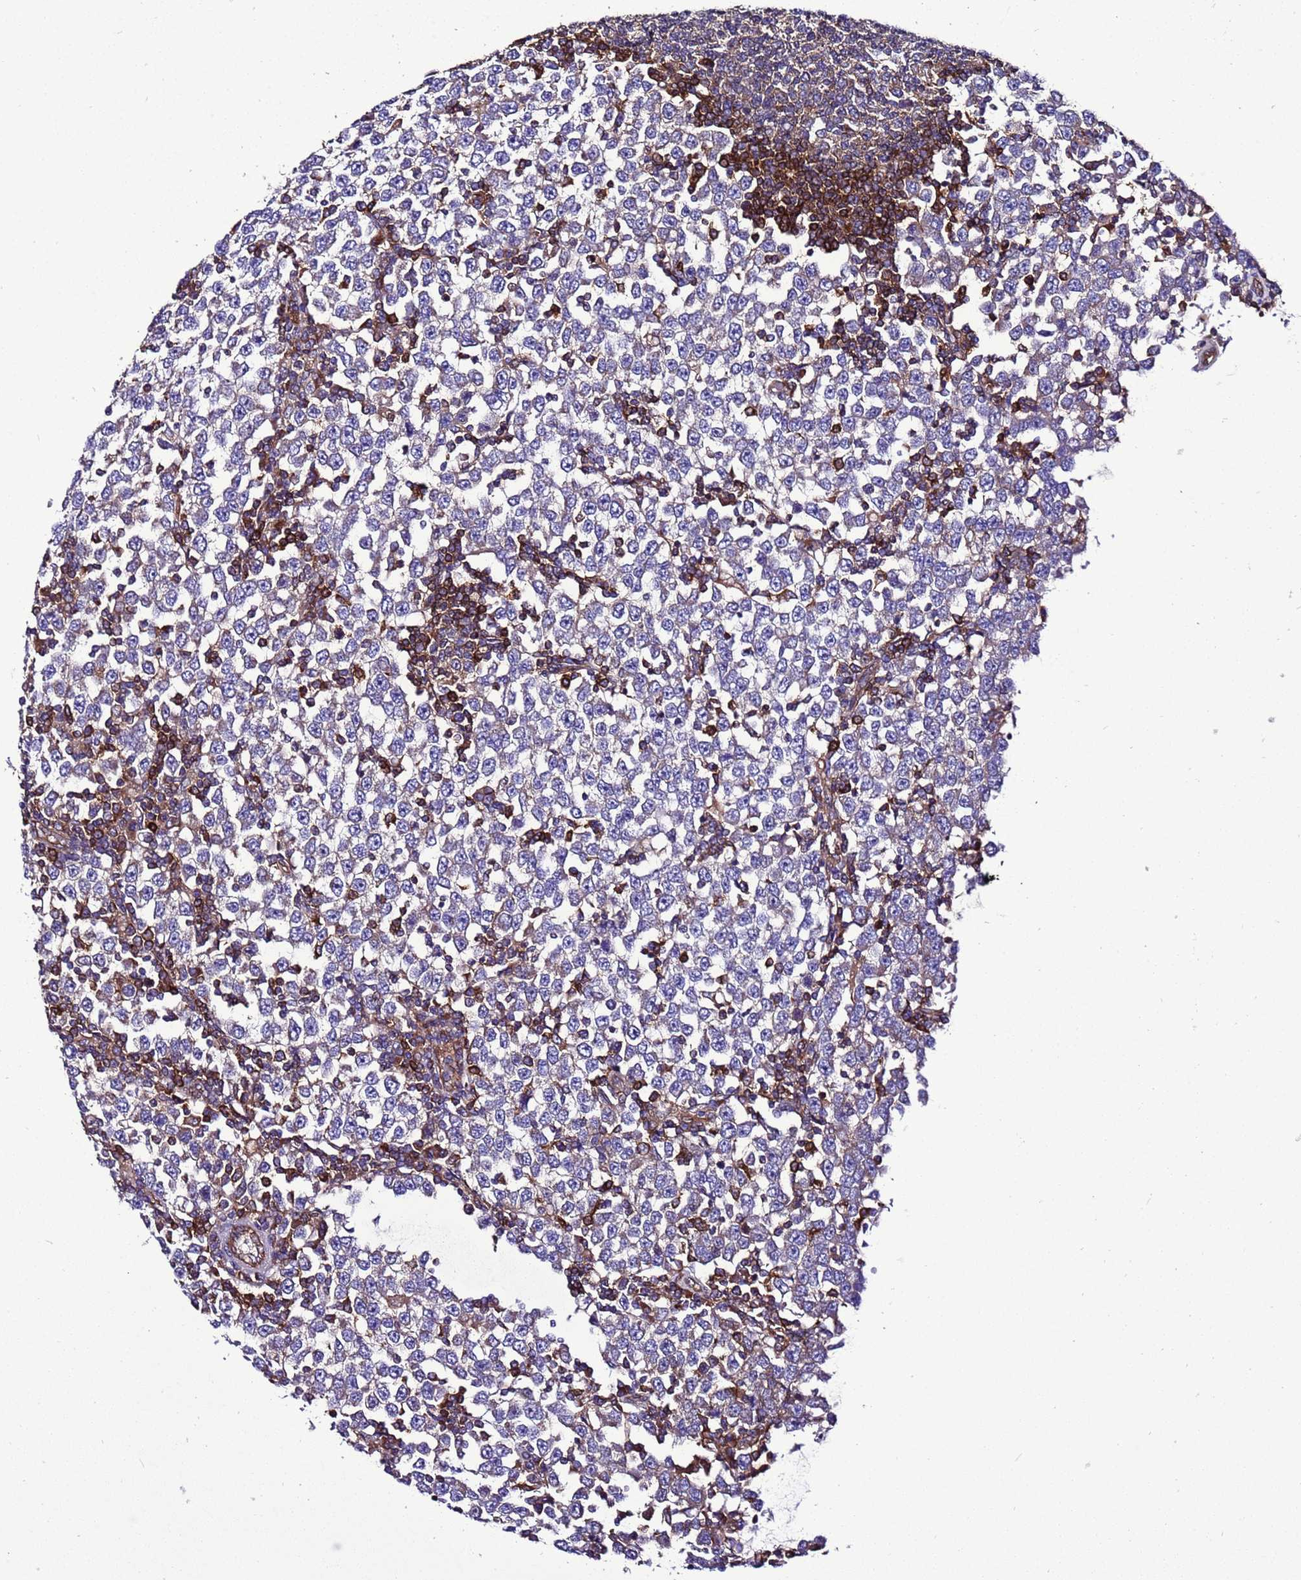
{"staining": {"intensity": "negative", "quantity": "none", "location": "none"}, "tissue": "testis cancer", "cell_type": "Tumor cells", "image_type": "cancer", "snomed": [{"axis": "morphology", "description": "Seminoma, NOS"}, {"axis": "topography", "description": "Testis"}], "caption": "DAB immunohistochemical staining of testis seminoma displays no significant positivity in tumor cells.", "gene": "RABEP2", "patient": {"sex": "male", "age": 65}}